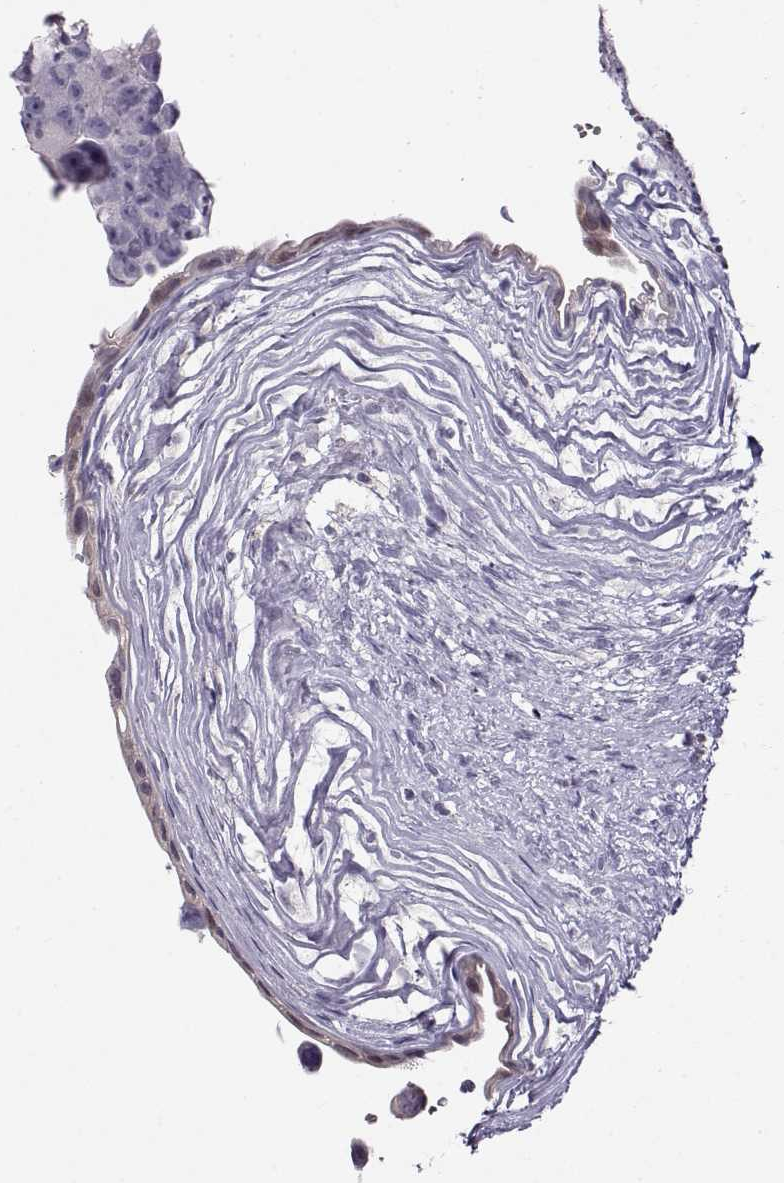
{"staining": {"intensity": "negative", "quantity": "none", "location": "none"}, "tissue": "testis cancer", "cell_type": "Tumor cells", "image_type": "cancer", "snomed": [{"axis": "morphology", "description": "Normal tissue, NOS"}, {"axis": "morphology", "description": "Carcinoma, Embryonal, NOS"}, {"axis": "topography", "description": "Testis"}, {"axis": "topography", "description": "Epididymis"}], "caption": "Human testis embryonal carcinoma stained for a protein using immunohistochemistry (IHC) displays no positivity in tumor cells.", "gene": "CCR8", "patient": {"sex": "male", "age": 24}}